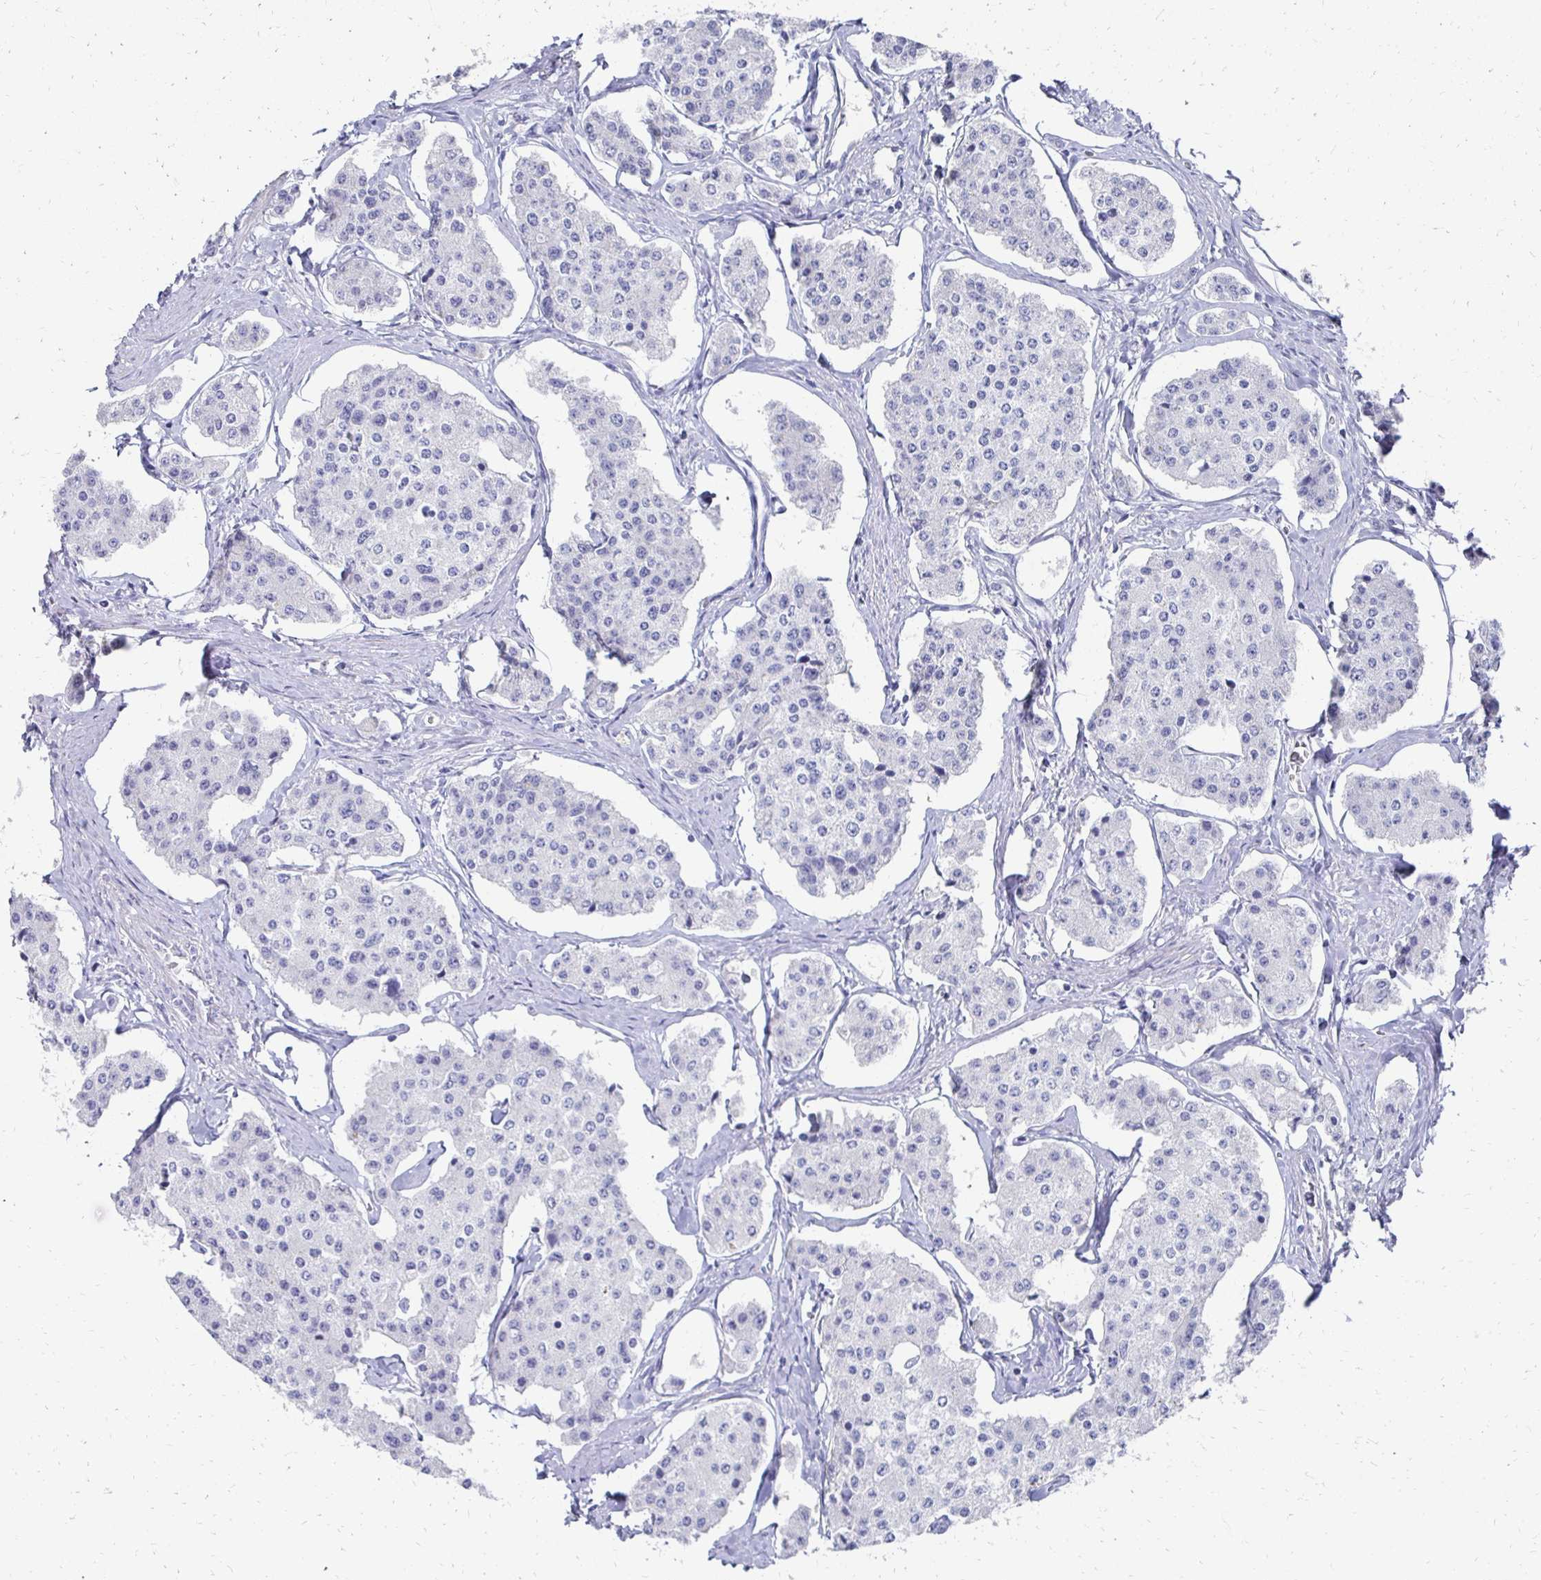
{"staining": {"intensity": "negative", "quantity": "none", "location": "none"}, "tissue": "carcinoid", "cell_type": "Tumor cells", "image_type": "cancer", "snomed": [{"axis": "morphology", "description": "Carcinoid, malignant, NOS"}, {"axis": "topography", "description": "Small intestine"}], "caption": "IHC image of neoplastic tissue: human malignant carcinoid stained with DAB shows no significant protein positivity in tumor cells.", "gene": "SYCP3", "patient": {"sex": "female", "age": 65}}